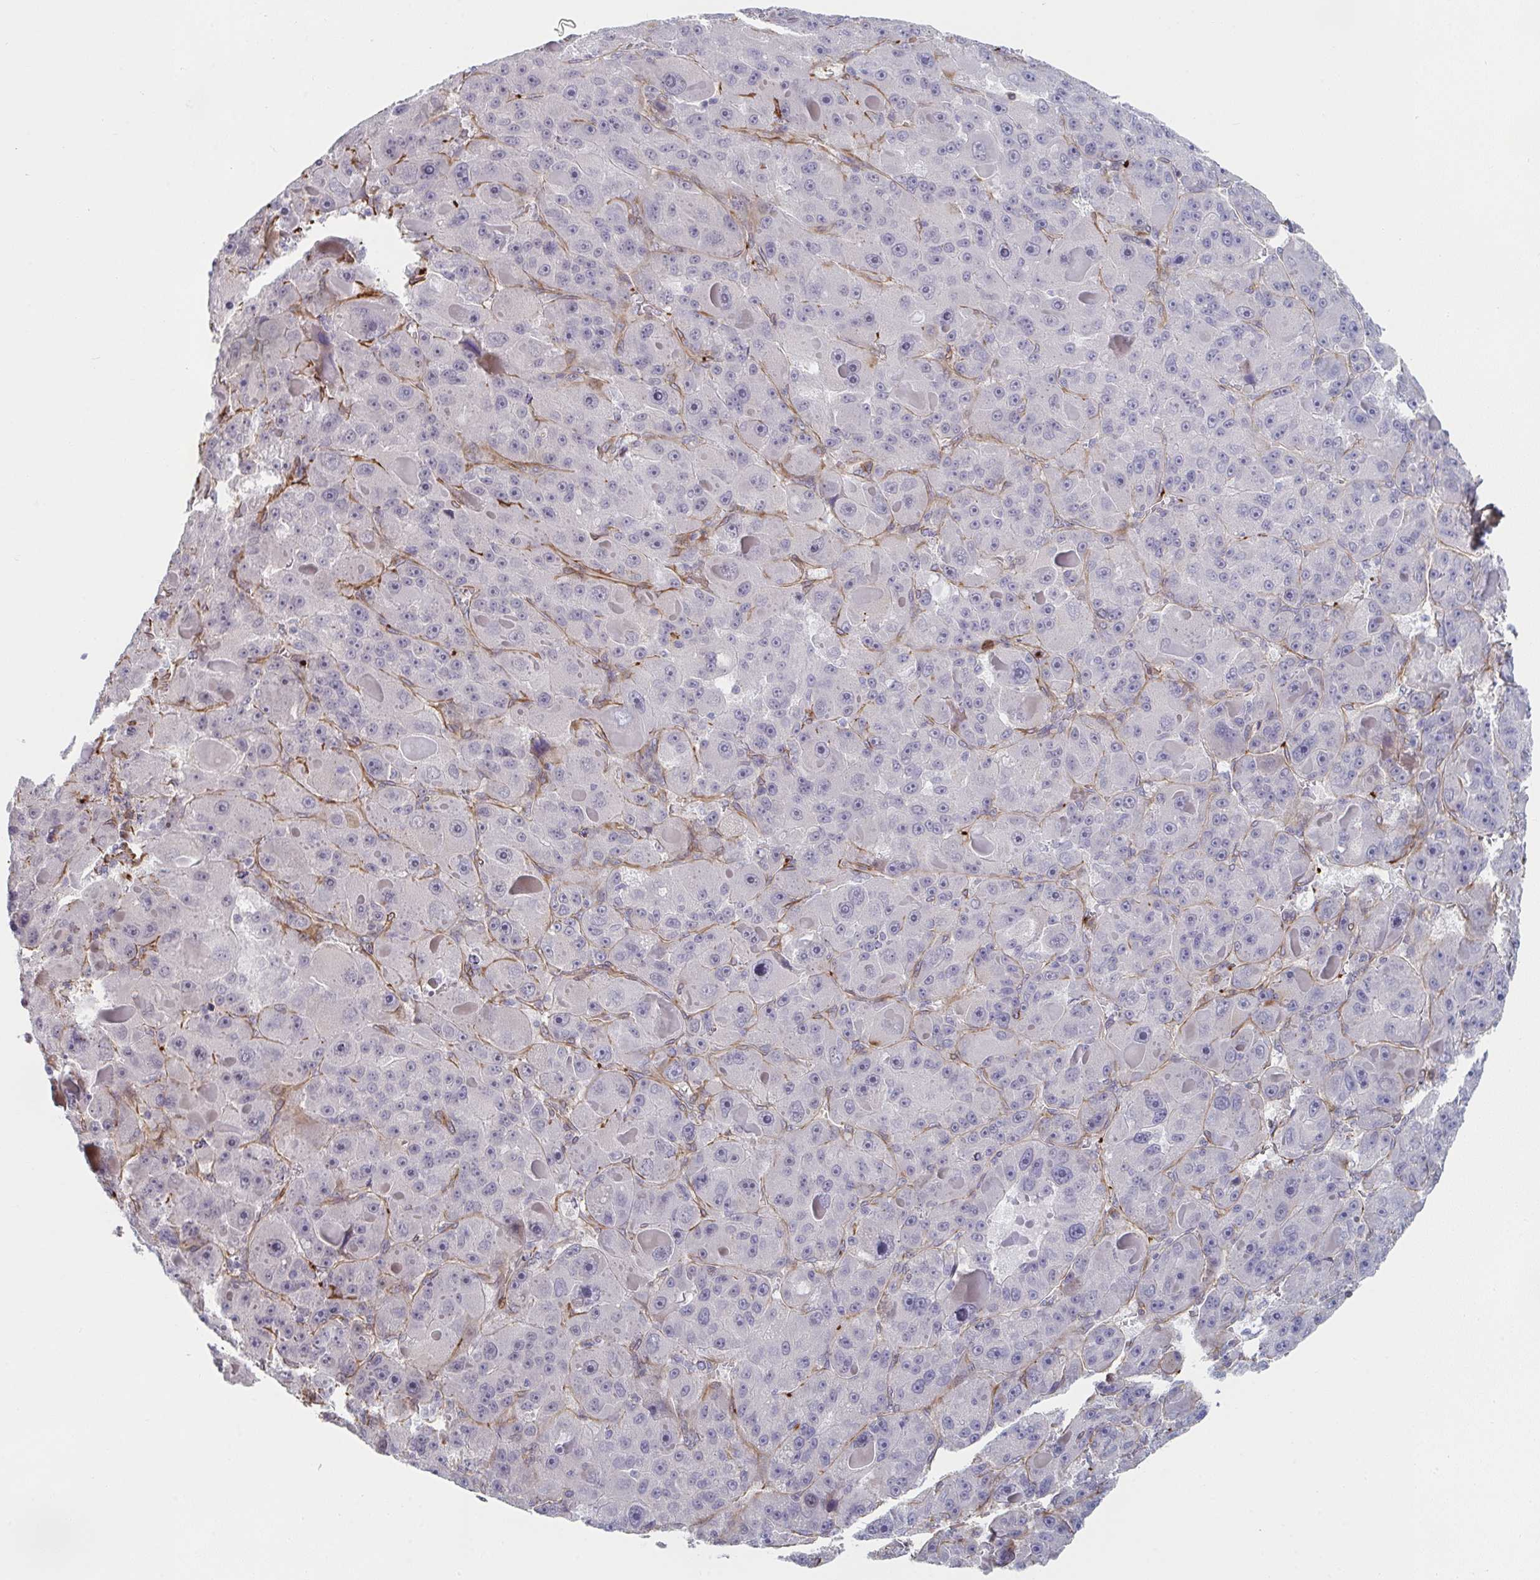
{"staining": {"intensity": "negative", "quantity": "none", "location": "none"}, "tissue": "liver cancer", "cell_type": "Tumor cells", "image_type": "cancer", "snomed": [{"axis": "morphology", "description": "Carcinoma, Hepatocellular, NOS"}, {"axis": "topography", "description": "Liver"}], "caption": "Protein analysis of liver cancer (hepatocellular carcinoma) demonstrates no significant staining in tumor cells.", "gene": "NEURL4", "patient": {"sex": "male", "age": 76}}